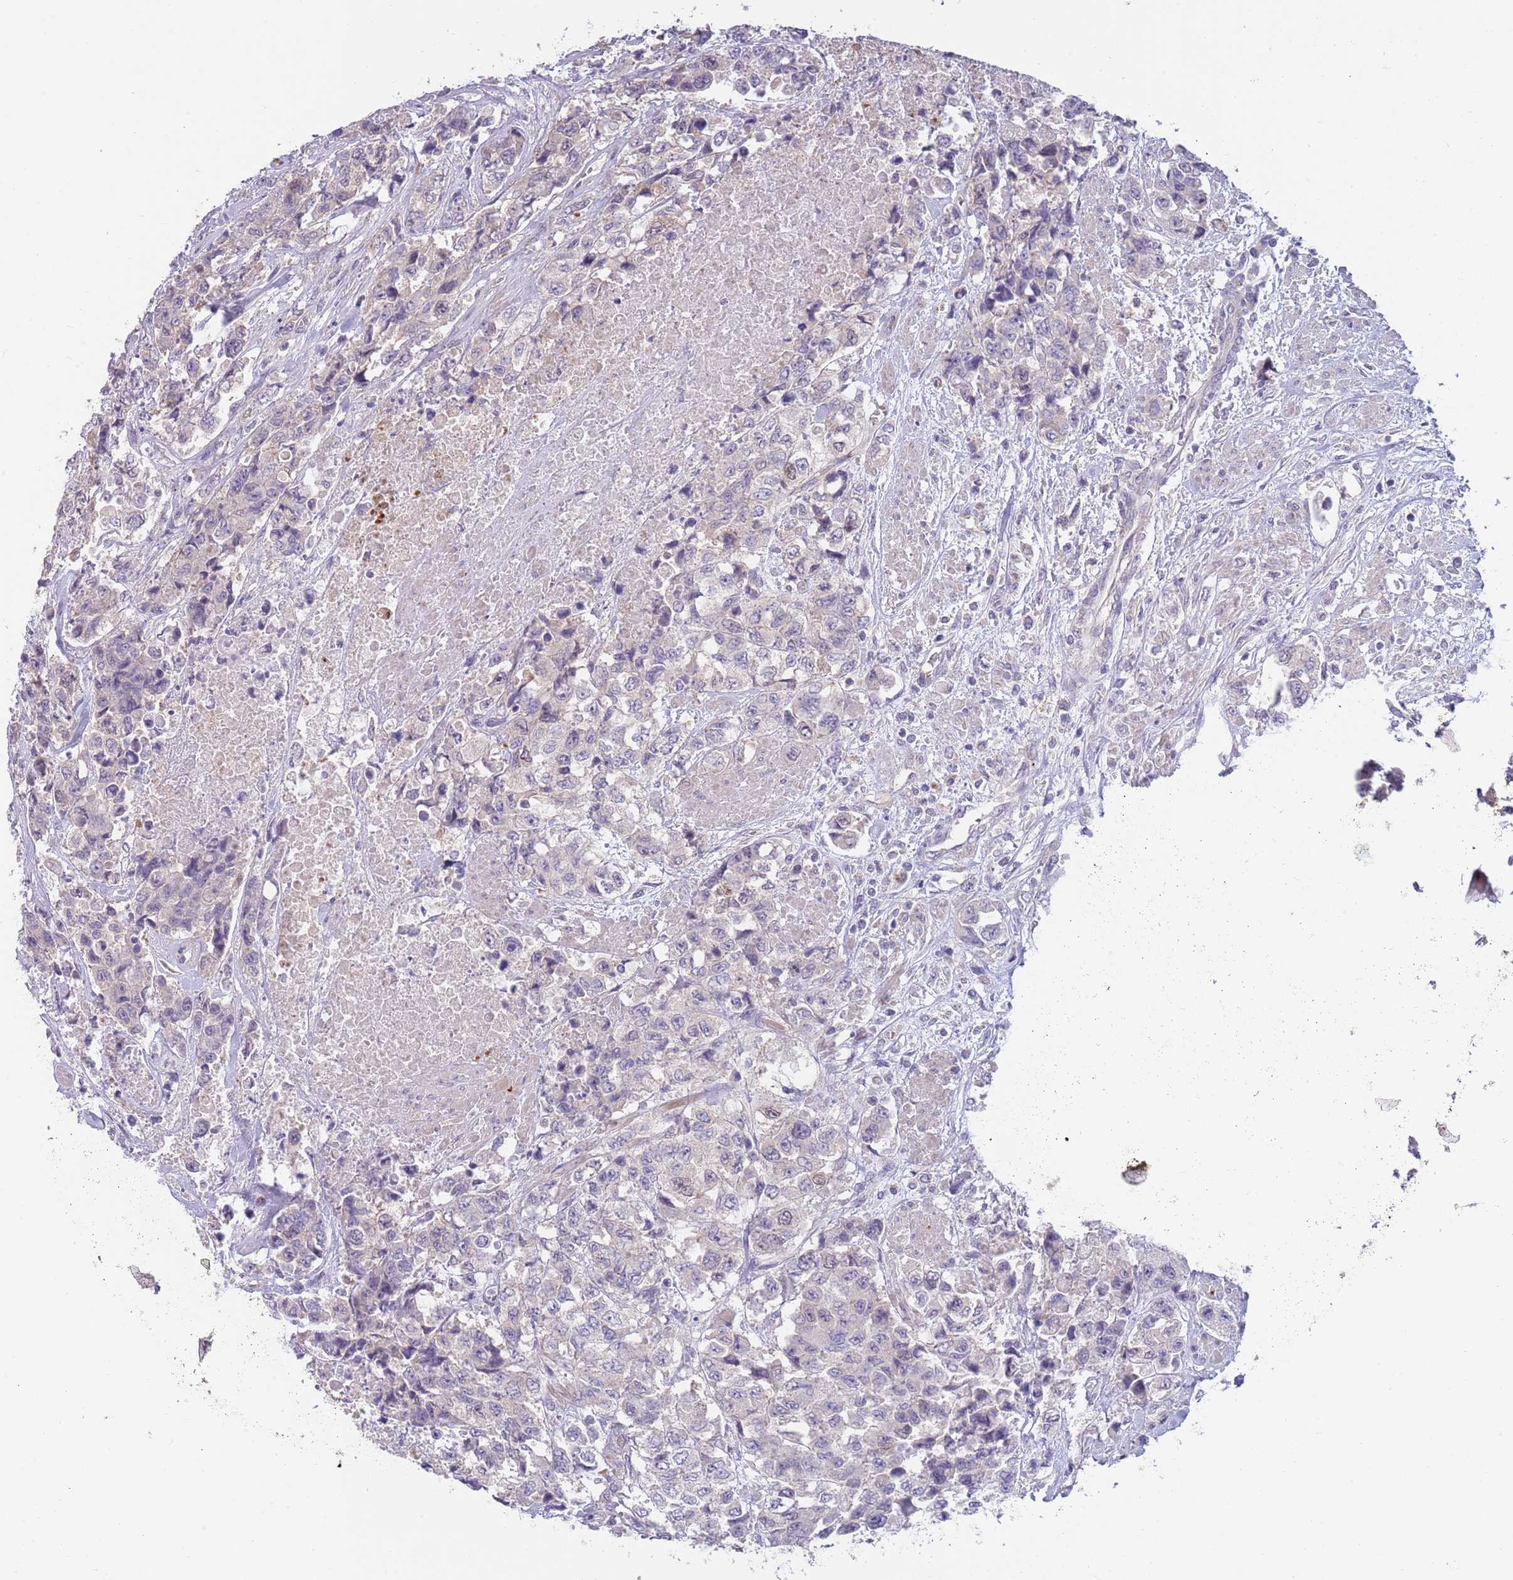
{"staining": {"intensity": "negative", "quantity": "none", "location": "none"}, "tissue": "urothelial cancer", "cell_type": "Tumor cells", "image_type": "cancer", "snomed": [{"axis": "morphology", "description": "Urothelial carcinoma, High grade"}, {"axis": "topography", "description": "Urinary bladder"}], "caption": "Protein analysis of high-grade urothelial carcinoma displays no significant expression in tumor cells.", "gene": "PIMREG", "patient": {"sex": "female", "age": 78}}